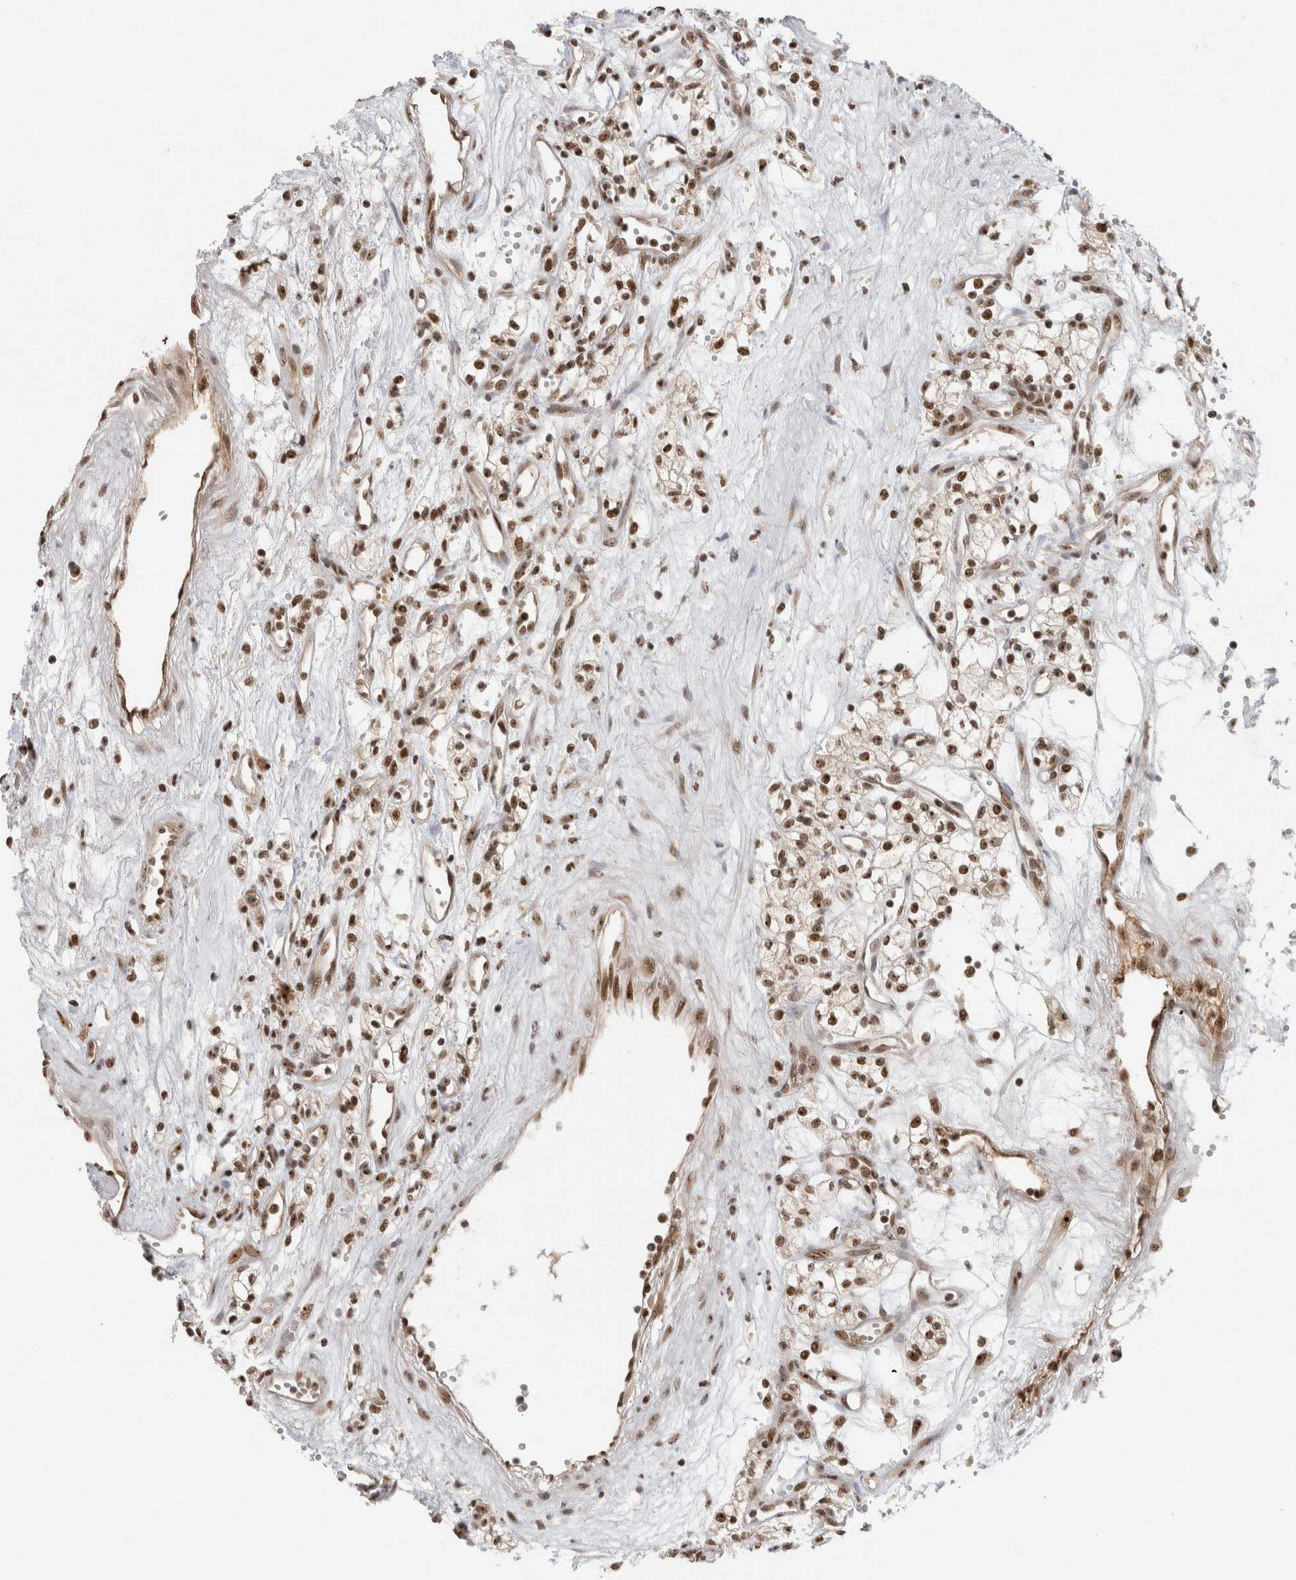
{"staining": {"intensity": "moderate", "quantity": ">75%", "location": "nuclear"}, "tissue": "renal cancer", "cell_type": "Tumor cells", "image_type": "cancer", "snomed": [{"axis": "morphology", "description": "Adenocarcinoma, NOS"}, {"axis": "topography", "description": "Kidney"}], "caption": "A photomicrograph showing moderate nuclear staining in about >75% of tumor cells in adenocarcinoma (renal), as visualized by brown immunohistochemical staining.", "gene": "EBNA1BP2", "patient": {"sex": "male", "age": 59}}